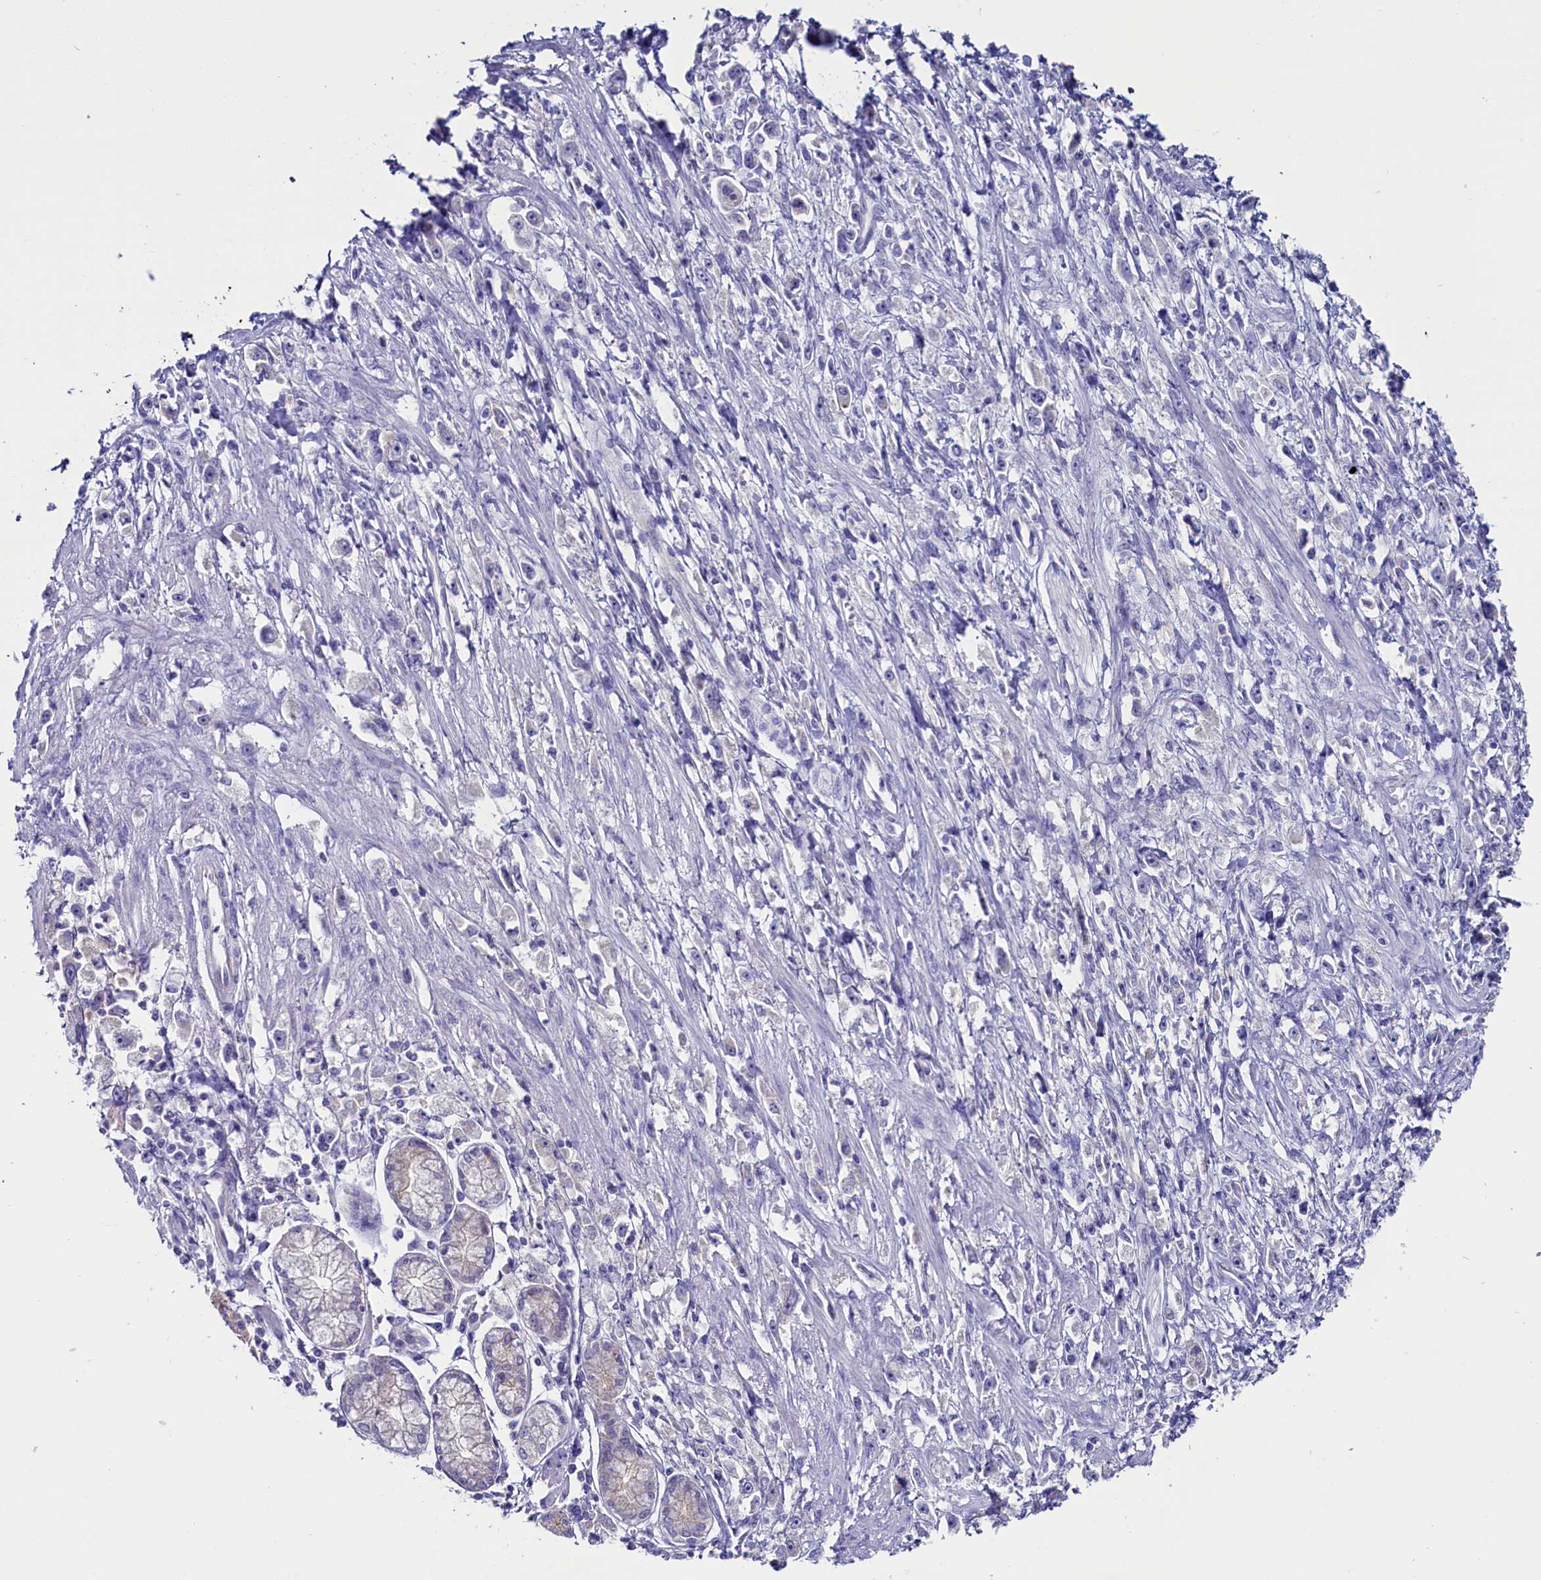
{"staining": {"intensity": "negative", "quantity": "none", "location": "none"}, "tissue": "stomach cancer", "cell_type": "Tumor cells", "image_type": "cancer", "snomed": [{"axis": "morphology", "description": "Adenocarcinoma, NOS"}, {"axis": "topography", "description": "Stomach"}], "caption": "Human stomach adenocarcinoma stained for a protein using immunohistochemistry (IHC) shows no staining in tumor cells.", "gene": "CIAPIN1", "patient": {"sex": "female", "age": 59}}